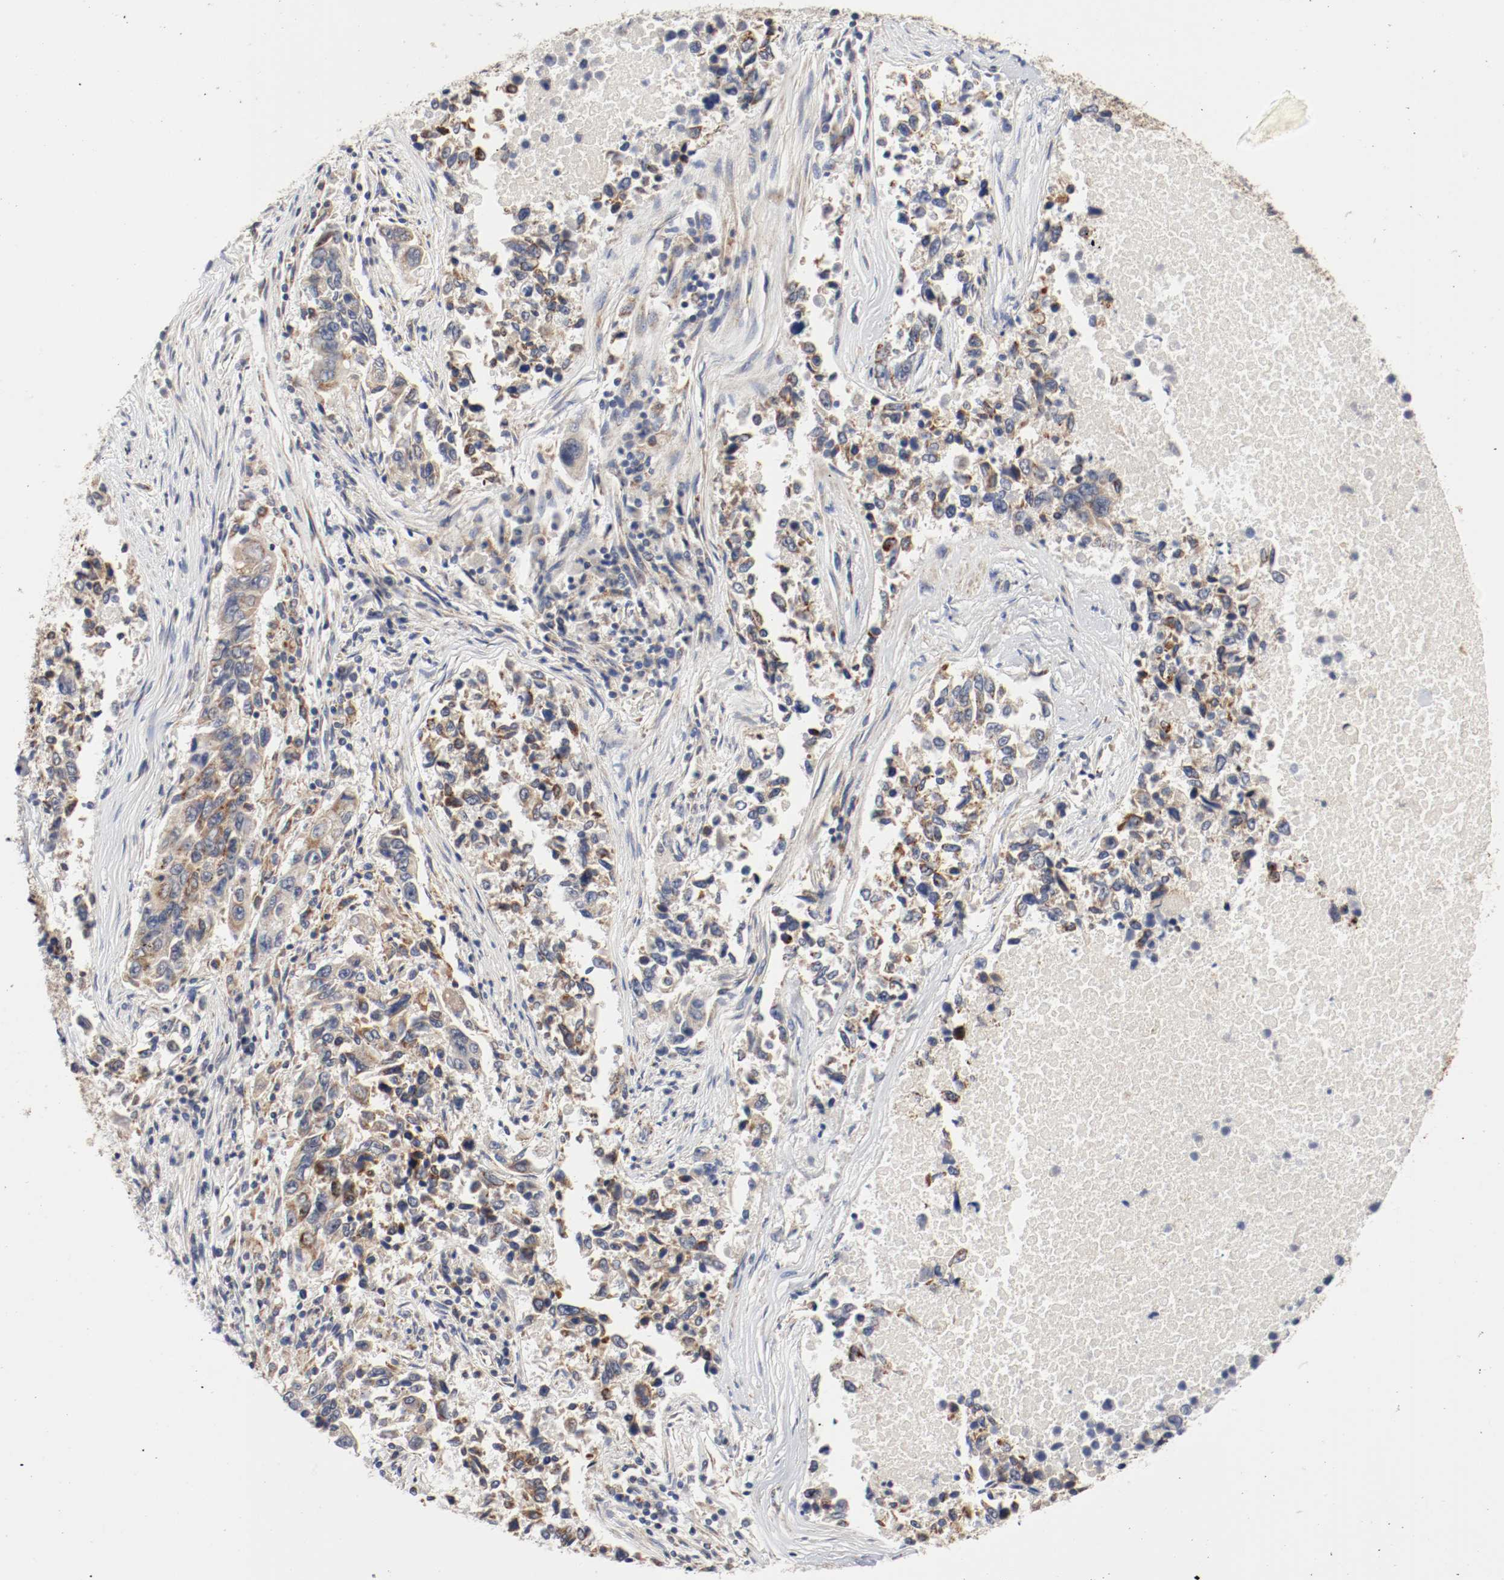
{"staining": {"intensity": "moderate", "quantity": ">75%", "location": "cytoplasmic/membranous"}, "tissue": "lung cancer", "cell_type": "Tumor cells", "image_type": "cancer", "snomed": [{"axis": "morphology", "description": "Adenocarcinoma, NOS"}, {"axis": "topography", "description": "Lung"}], "caption": "DAB immunohistochemical staining of lung adenocarcinoma displays moderate cytoplasmic/membranous protein staining in approximately >75% of tumor cells.", "gene": "AFG3L2", "patient": {"sex": "male", "age": 84}}